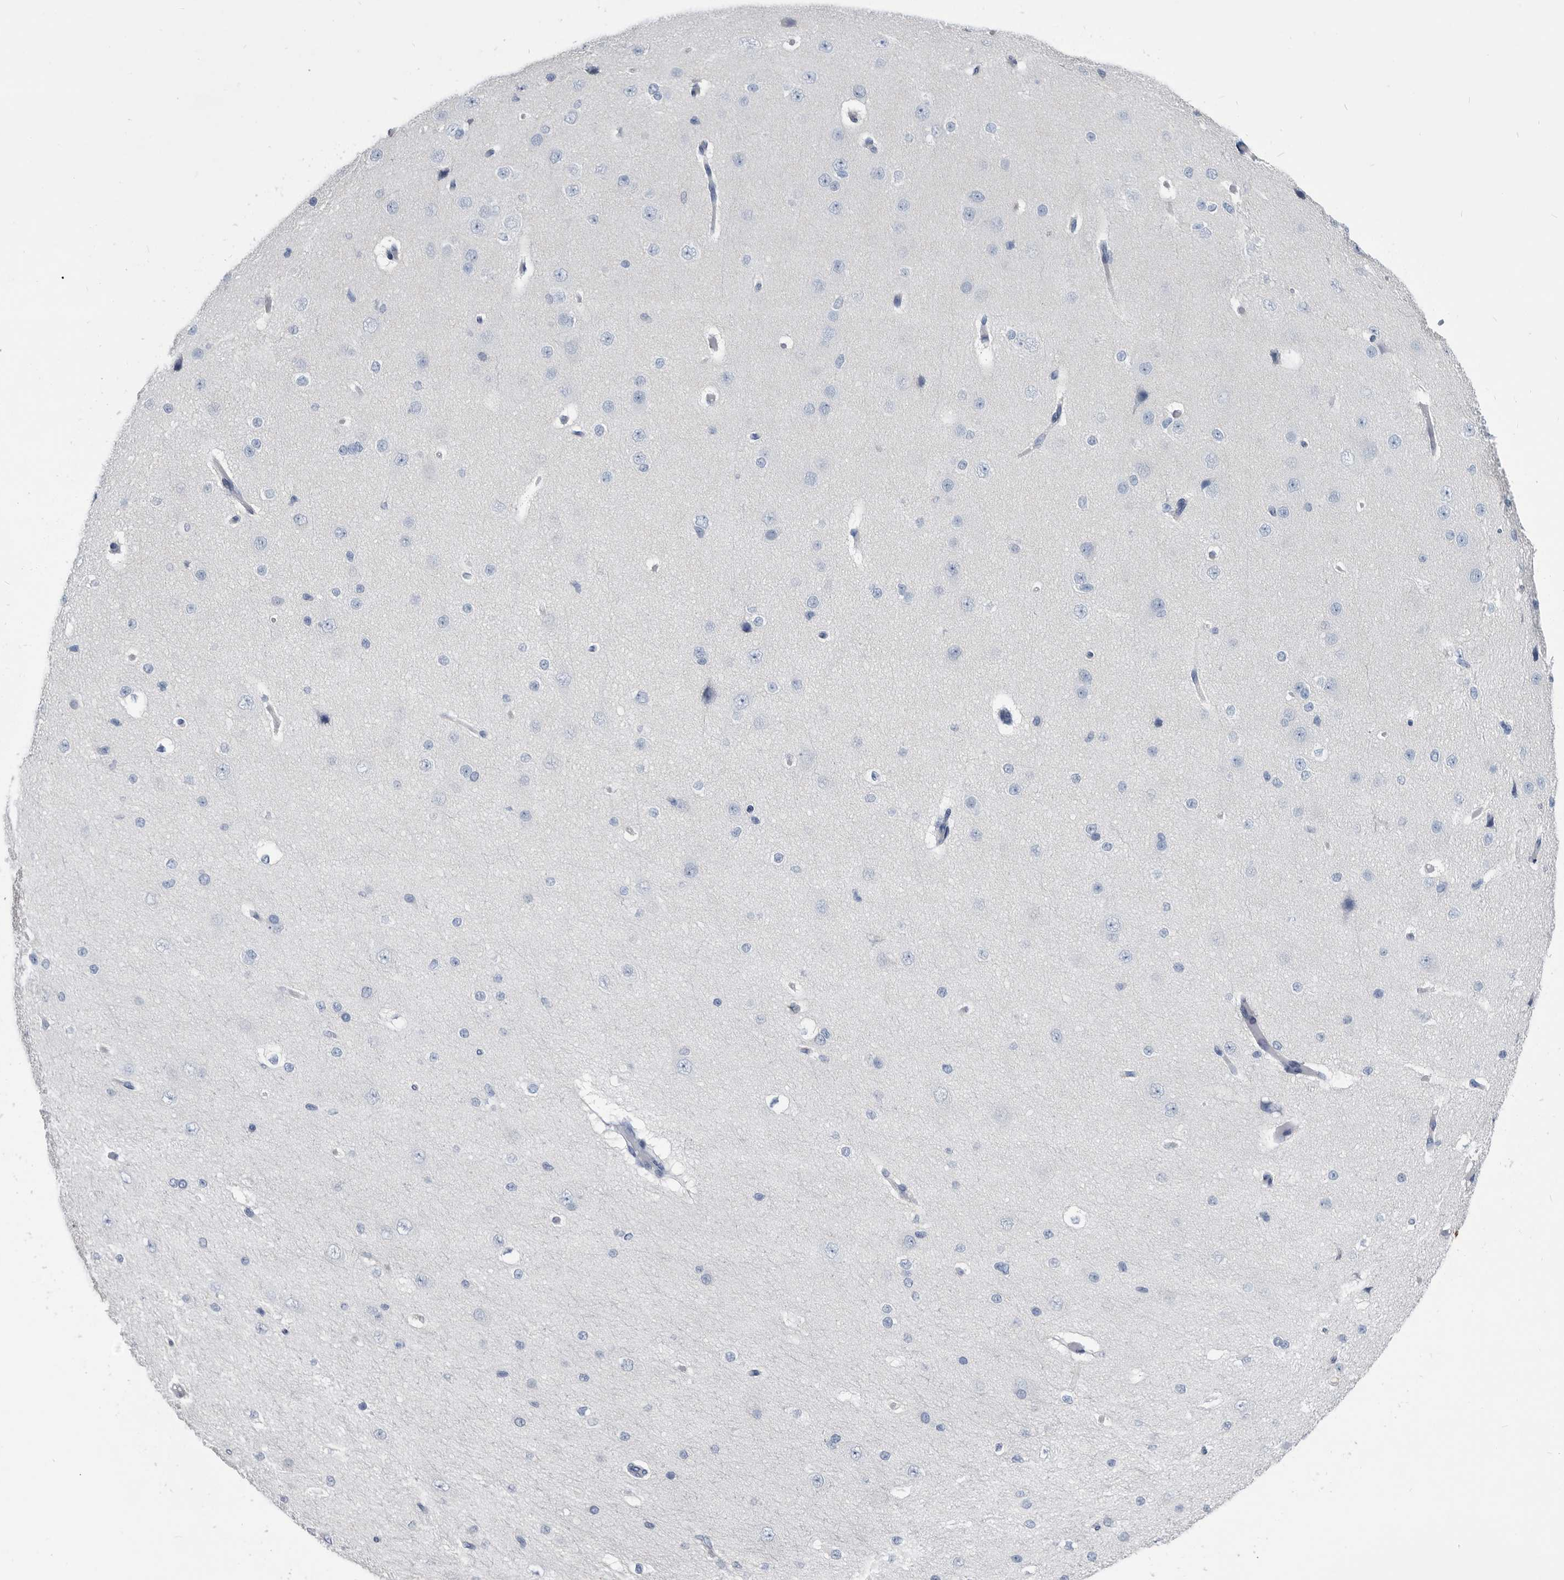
{"staining": {"intensity": "weak", "quantity": "<25%", "location": "cytoplasmic/membranous"}, "tissue": "cerebral cortex", "cell_type": "Endothelial cells", "image_type": "normal", "snomed": [{"axis": "morphology", "description": "Normal tissue, NOS"}, {"axis": "morphology", "description": "Developmental malformation"}, {"axis": "topography", "description": "Cerebral cortex"}], "caption": "This histopathology image is of unremarkable cerebral cortex stained with immunohistochemistry to label a protein in brown with the nuclei are counter-stained blue. There is no expression in endothelial cells. (DAB (3,3'-diaminobenzidine) IHC with hematoxylin counter stain).", "gene": "BTBD6", "patient": {"sex": "female", "age": 30}}